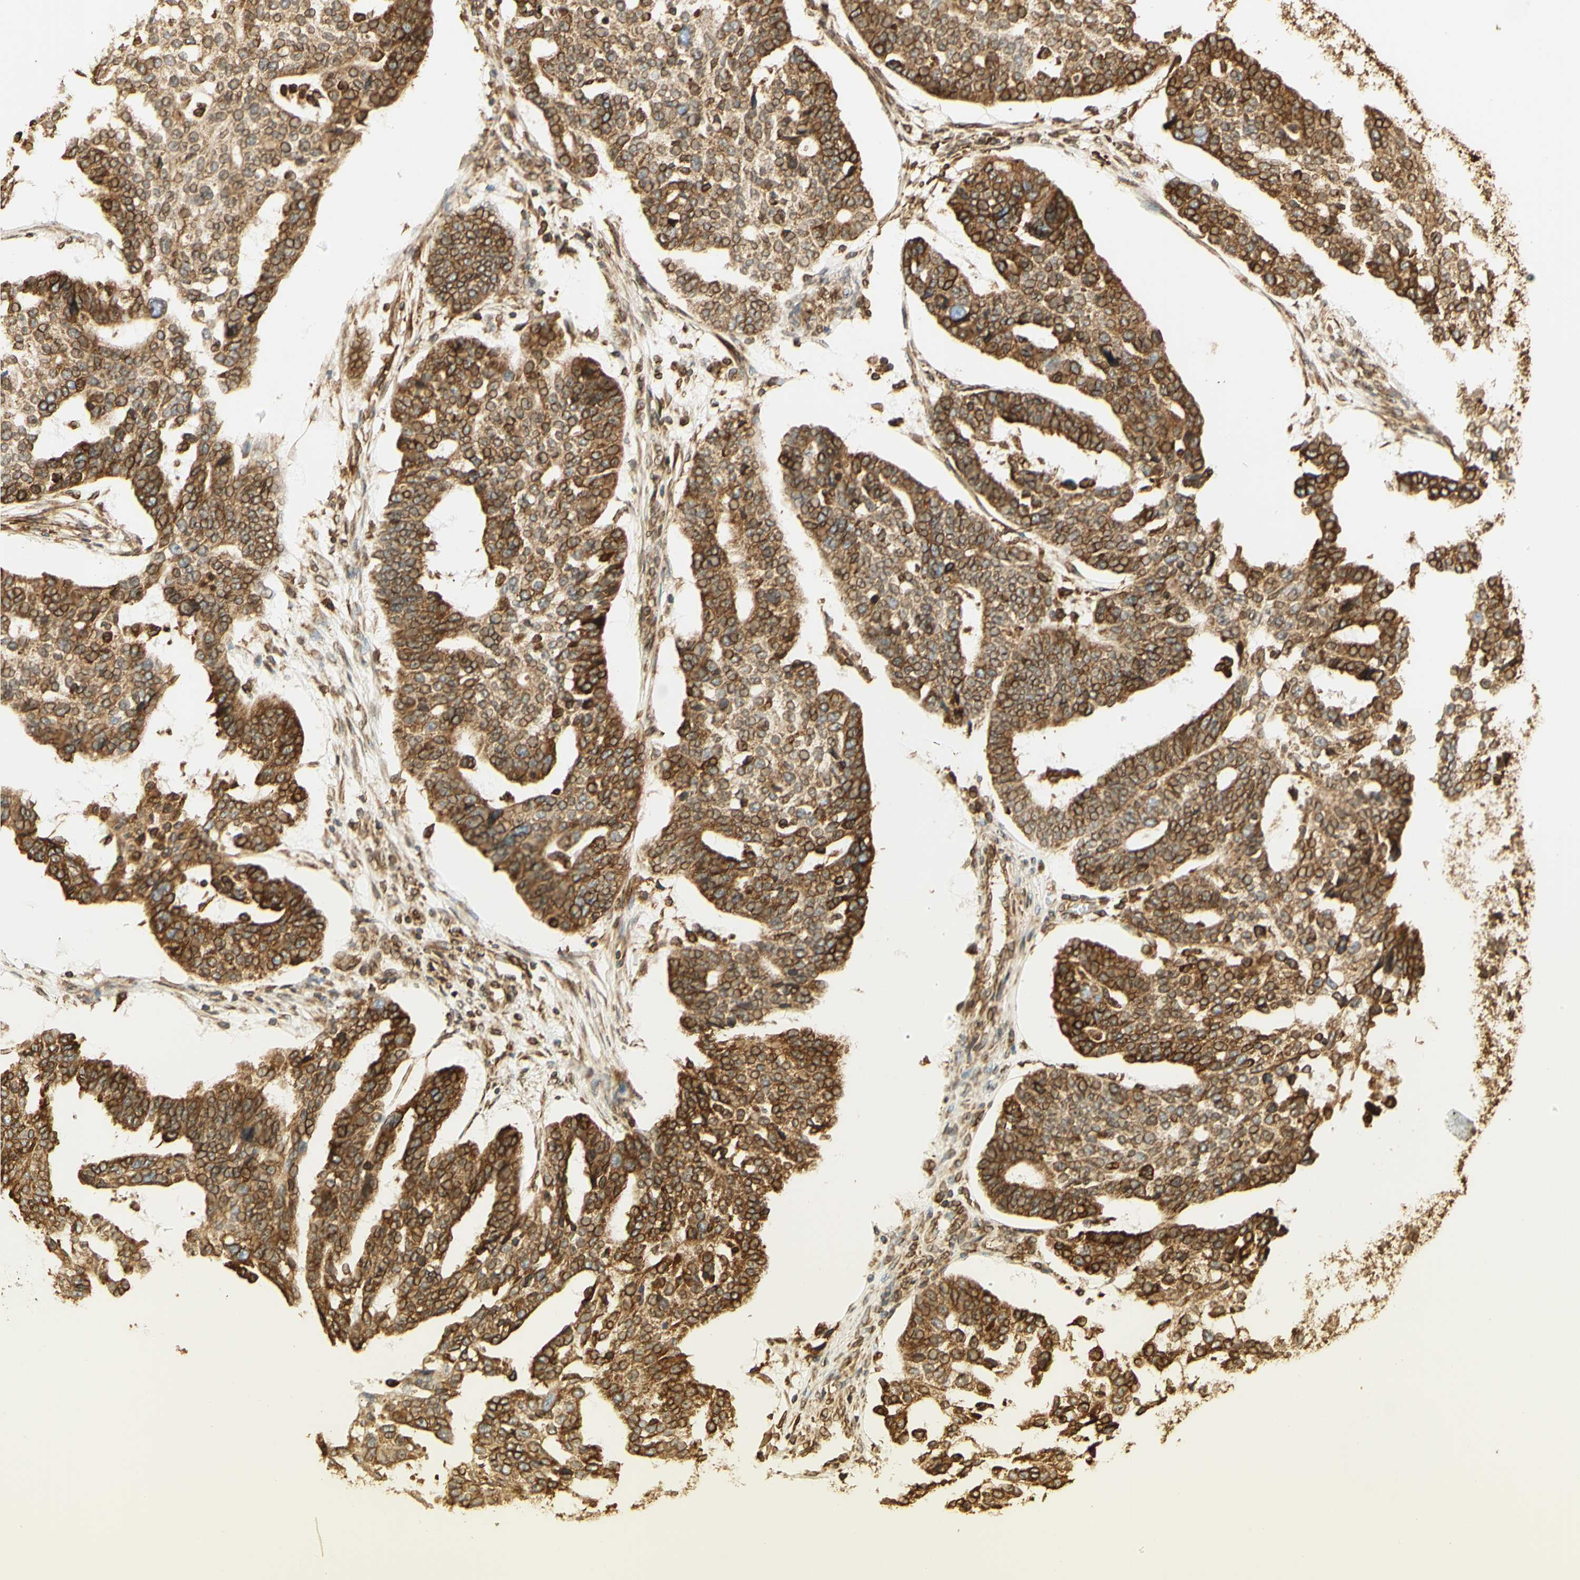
{"staining": {"intensity": "moderate", "quantity": ">75%", "location": "cytoplasmic/membranous"}, "tissue": "ovarian cancer", "cell_type": "Tumor cells", "image_type": "cancer", "snomed": [{"axis": "morphology", "description": "Cystadenocarcinoma, serous, NOS"}, {"axis": "topography", "description": "Ovary"}], "caption": "Immunohistochemistry (IHC) (DAB) staining of serous cystadenocarcinoma (ovarian) exhibits moderate cytoplasmic/membranous protein staining in approximately >75% of tumor cells.", "gene": "CANX", "patient": {"sex": "female", "age": 59}}